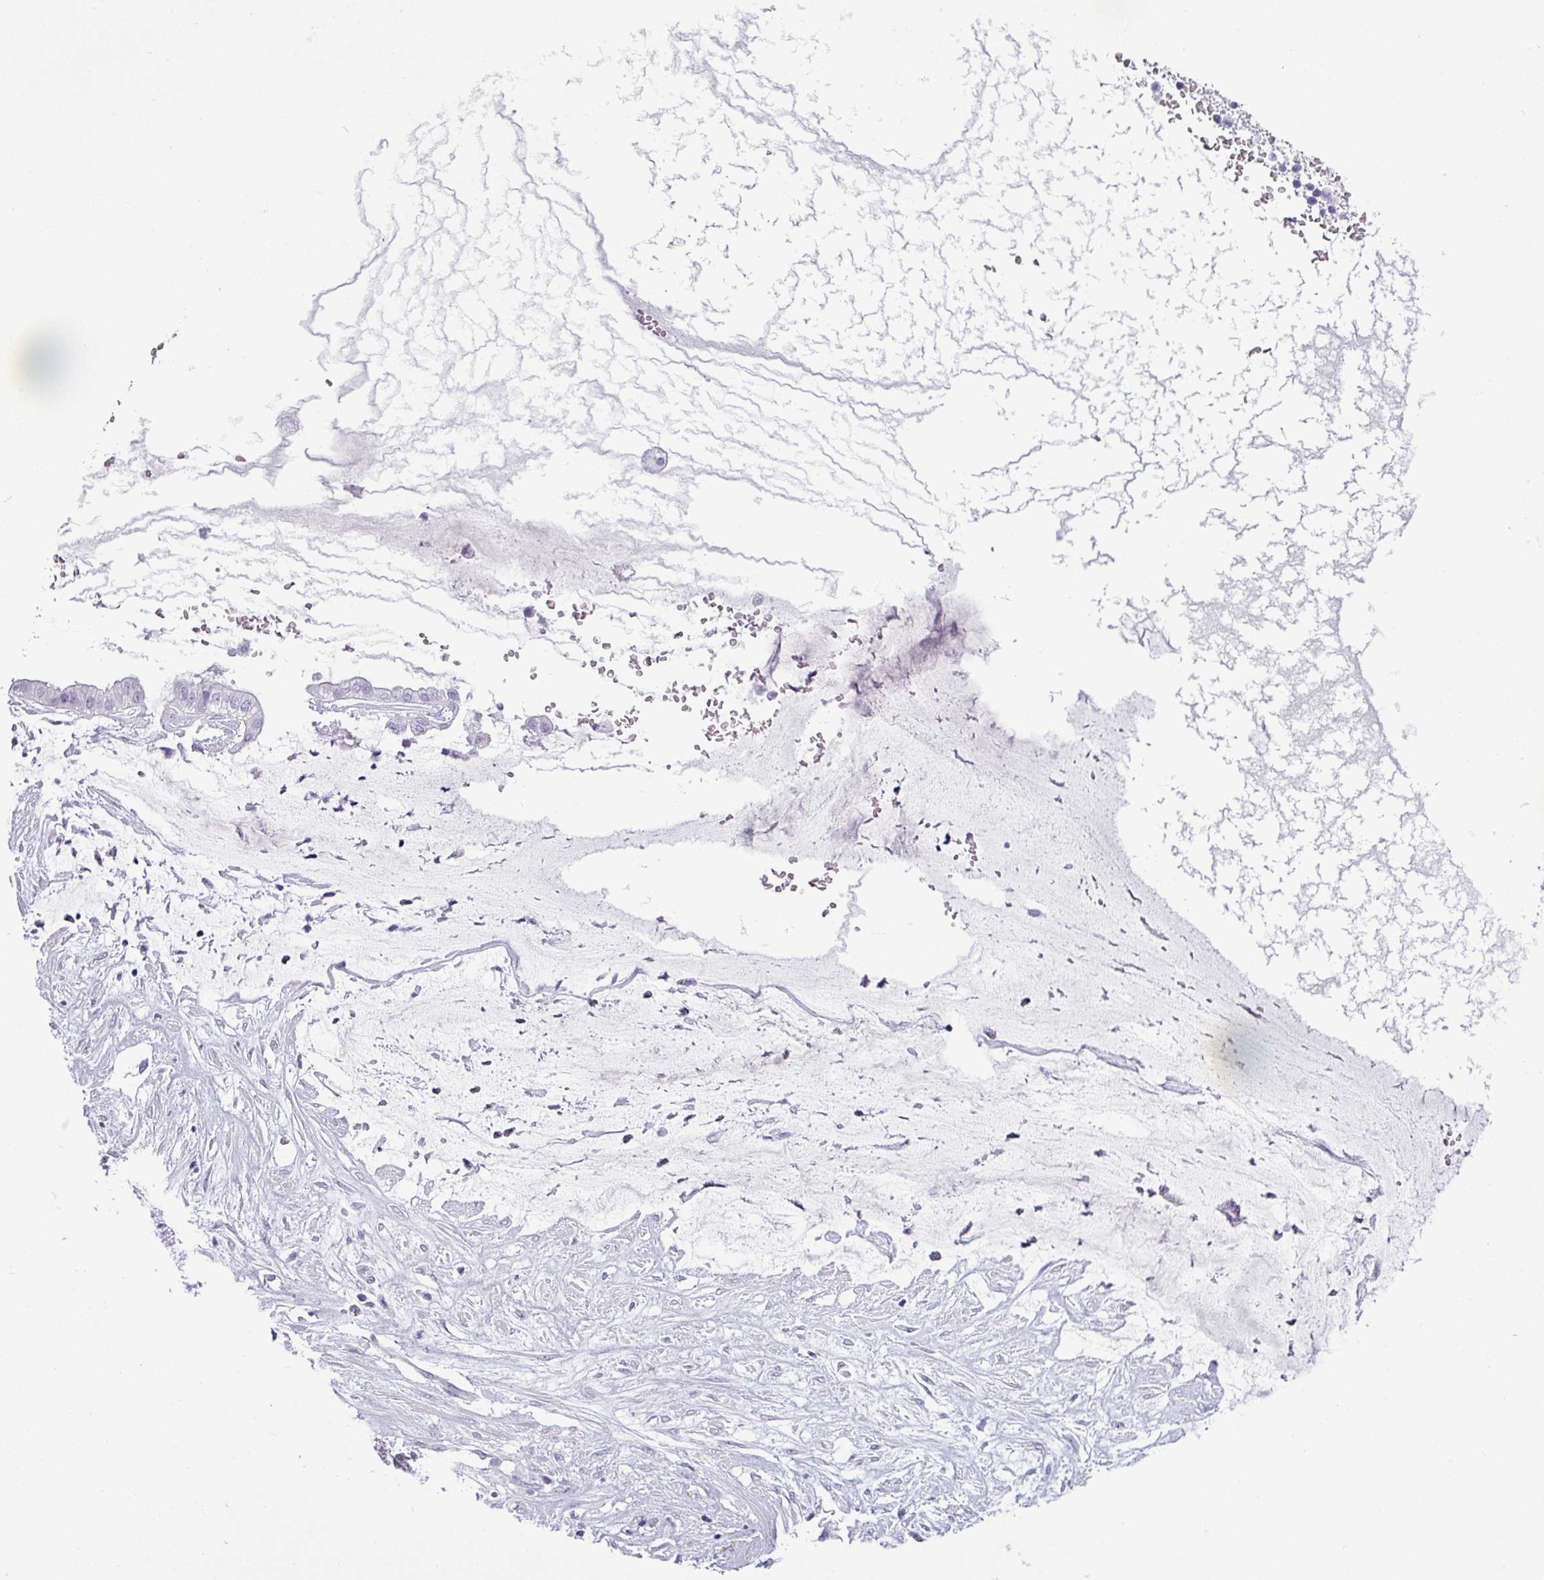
{"staining": {"intensity": "negative", "quantity": "none", "location": "none"}, "tissue": "ovarian cancer", "cell_type": "Tumor cells", "image_type": "cancer", "snomed": [{"axis": "morphology", "description": "Cystadenocarcinoma, mucinous, NOS"}, {"axis": "topography", "description": "Ovary"}], "caption": "Human mucinous cystadenocarcinoma (ovarian) stained for a protein using IHC displays no positivity in tumor cells.", "gene": "CDH16", "patient": {"sex": "female", "age": 73}}